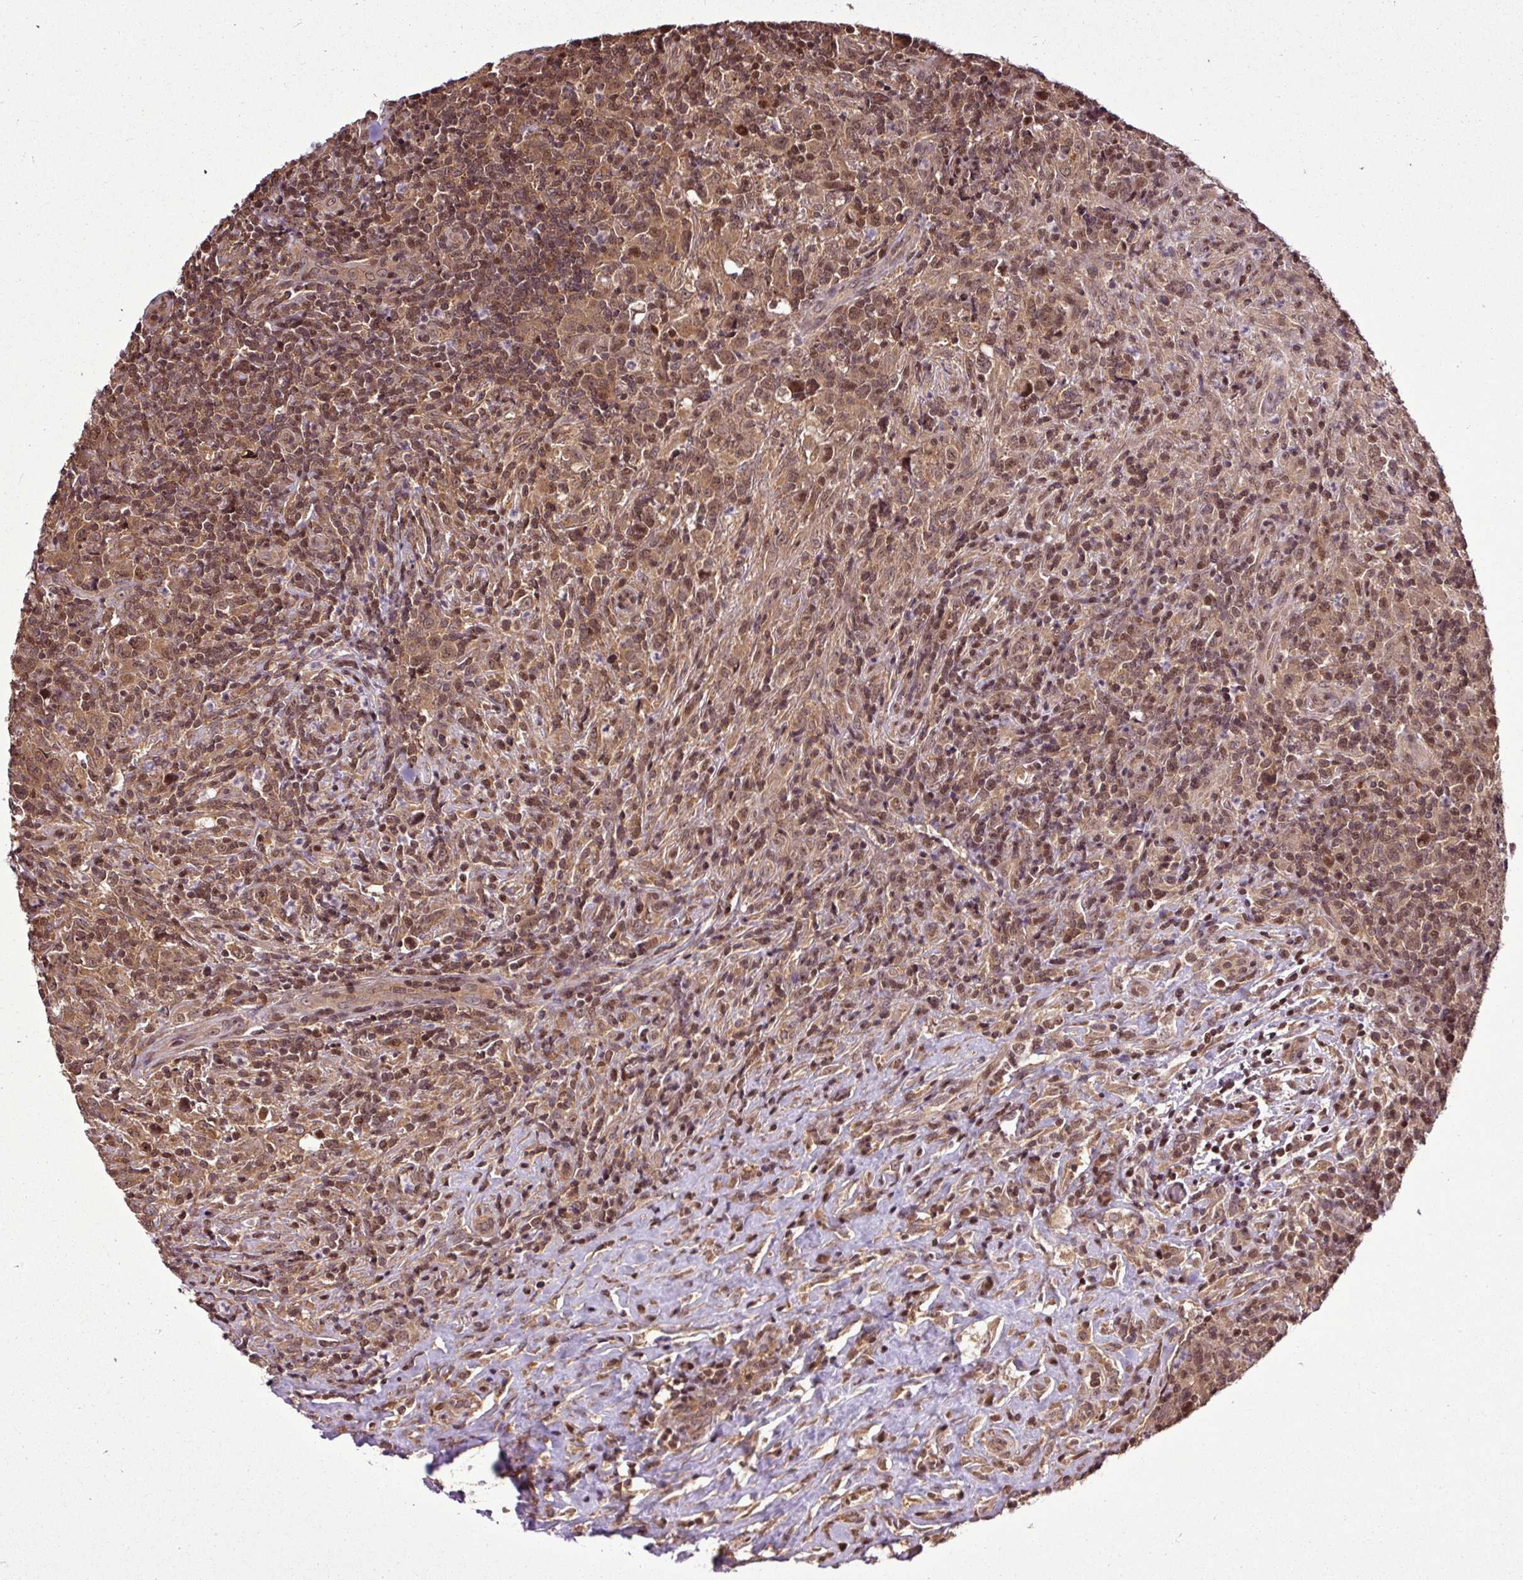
{"staining": {"intensity": "moderate", "quantity": ">75%", "location": "cytoplasmic/membranous,nuclear"}, "tissue": "lymphoma", "cell_type": "Tumor cells", "image_type": "cancer", "snomed": [{"axis": "morphology", "description": "Hodgkin's disease, NOS"}, {"axis": "topography", "description": "Lymph node"}], "caption": "A brown stain highlights moderate cytoplasmic/membranous and nuclear expression of a protein in Hodgkin's disease tumor cells.", "gene": "ITPKC", "patient": {"sex": "female", "age": 18}}